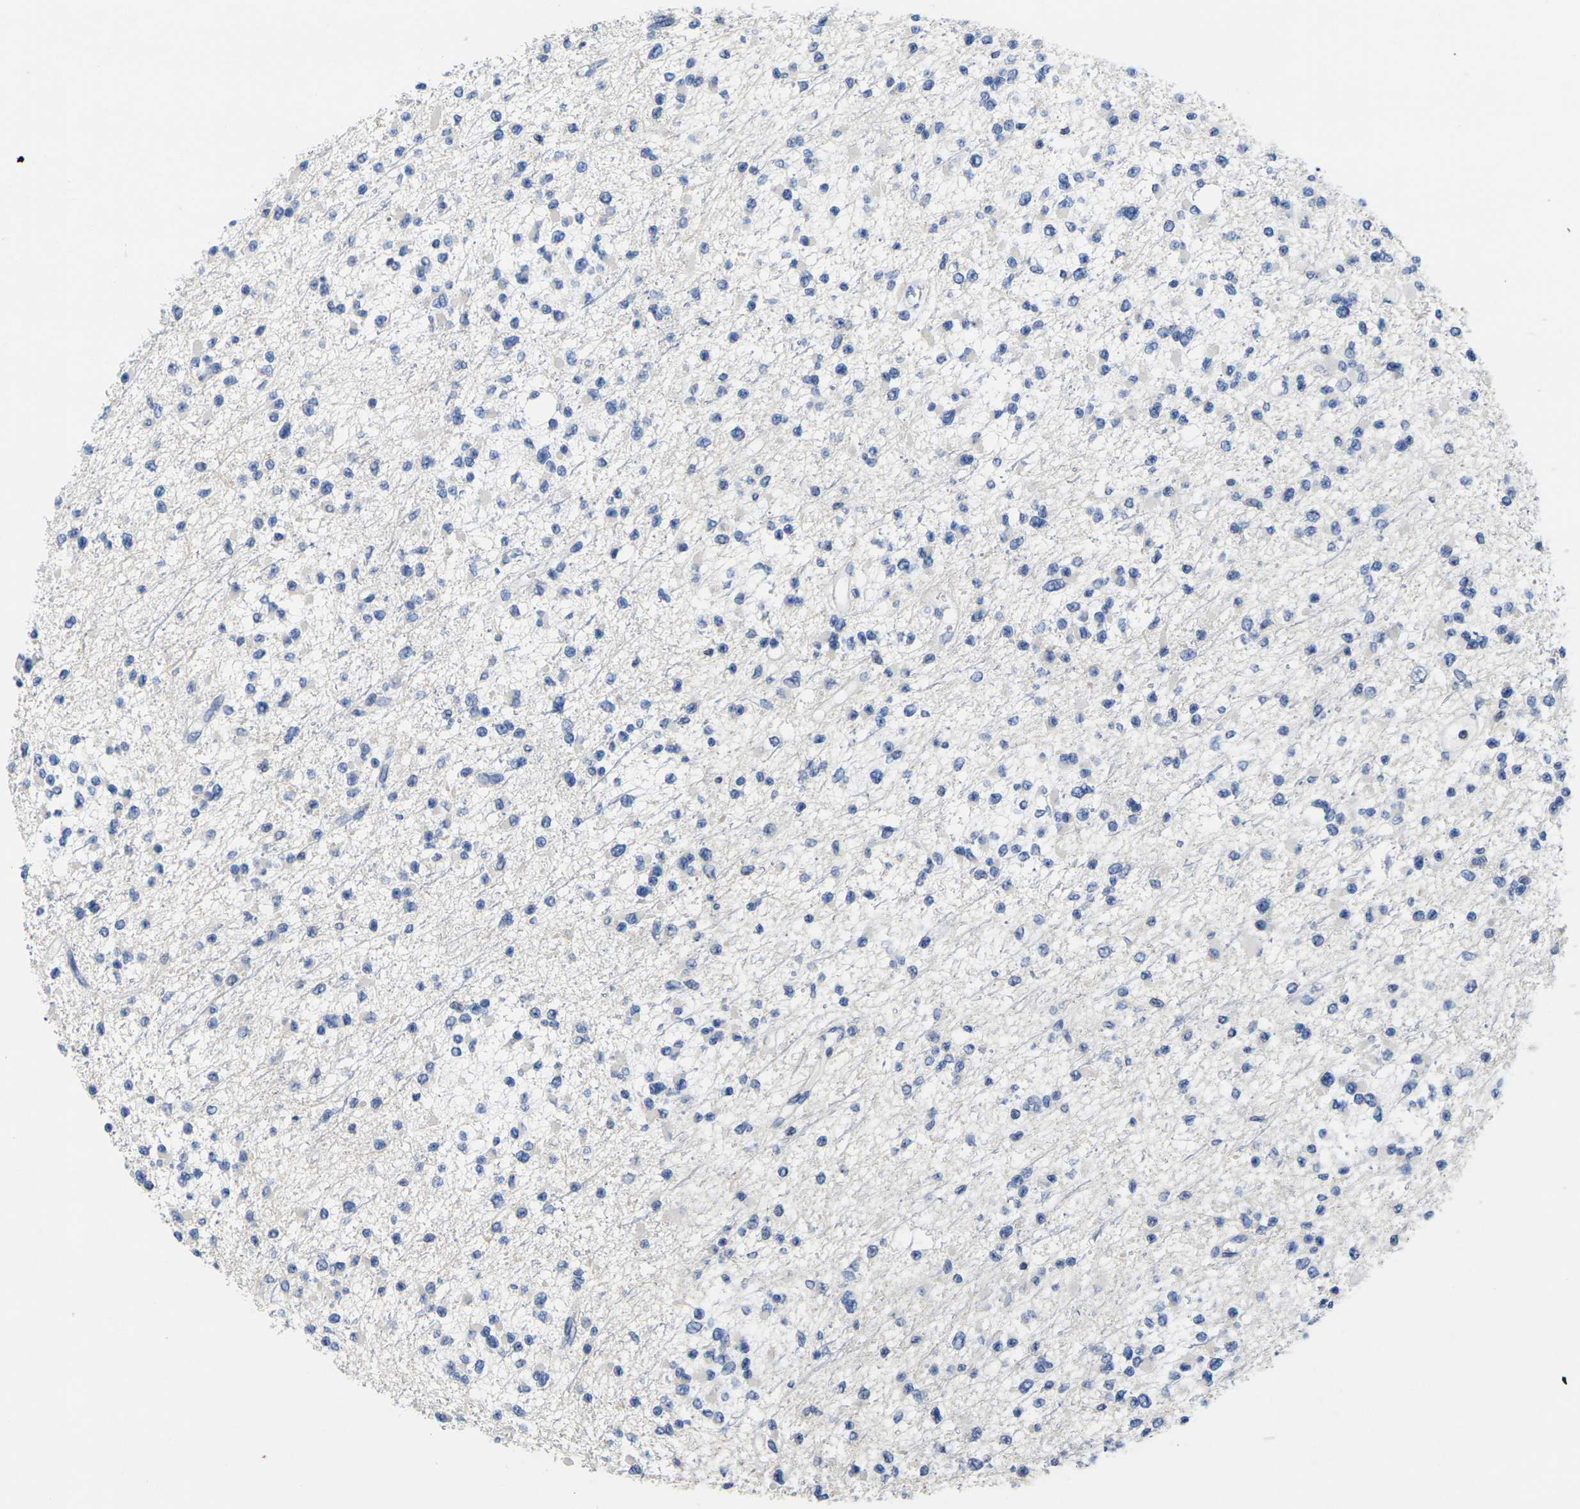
{"staining": {"intensity": "negative", "quantity": "none", "location": "none"}, "tissue": "glioma", "cell_type": "Tumor cells", "image_type": "cancer", "snomed": [{"axis": "morphology", "description": "Glioma, malignant, Low grade"}, {"axis": "topography", "description": "Brain"}], "caption": "The photomicrograph displays no significant positivity in tumor cells of glioma. Brightfield microscopy of immunohistochemistry (IHC) stained with DAB (brown) and hematoxylin (blue), captured at high magnification.", "gene": "IKZF1", "patient": {"sex": "female", "age": 22}}